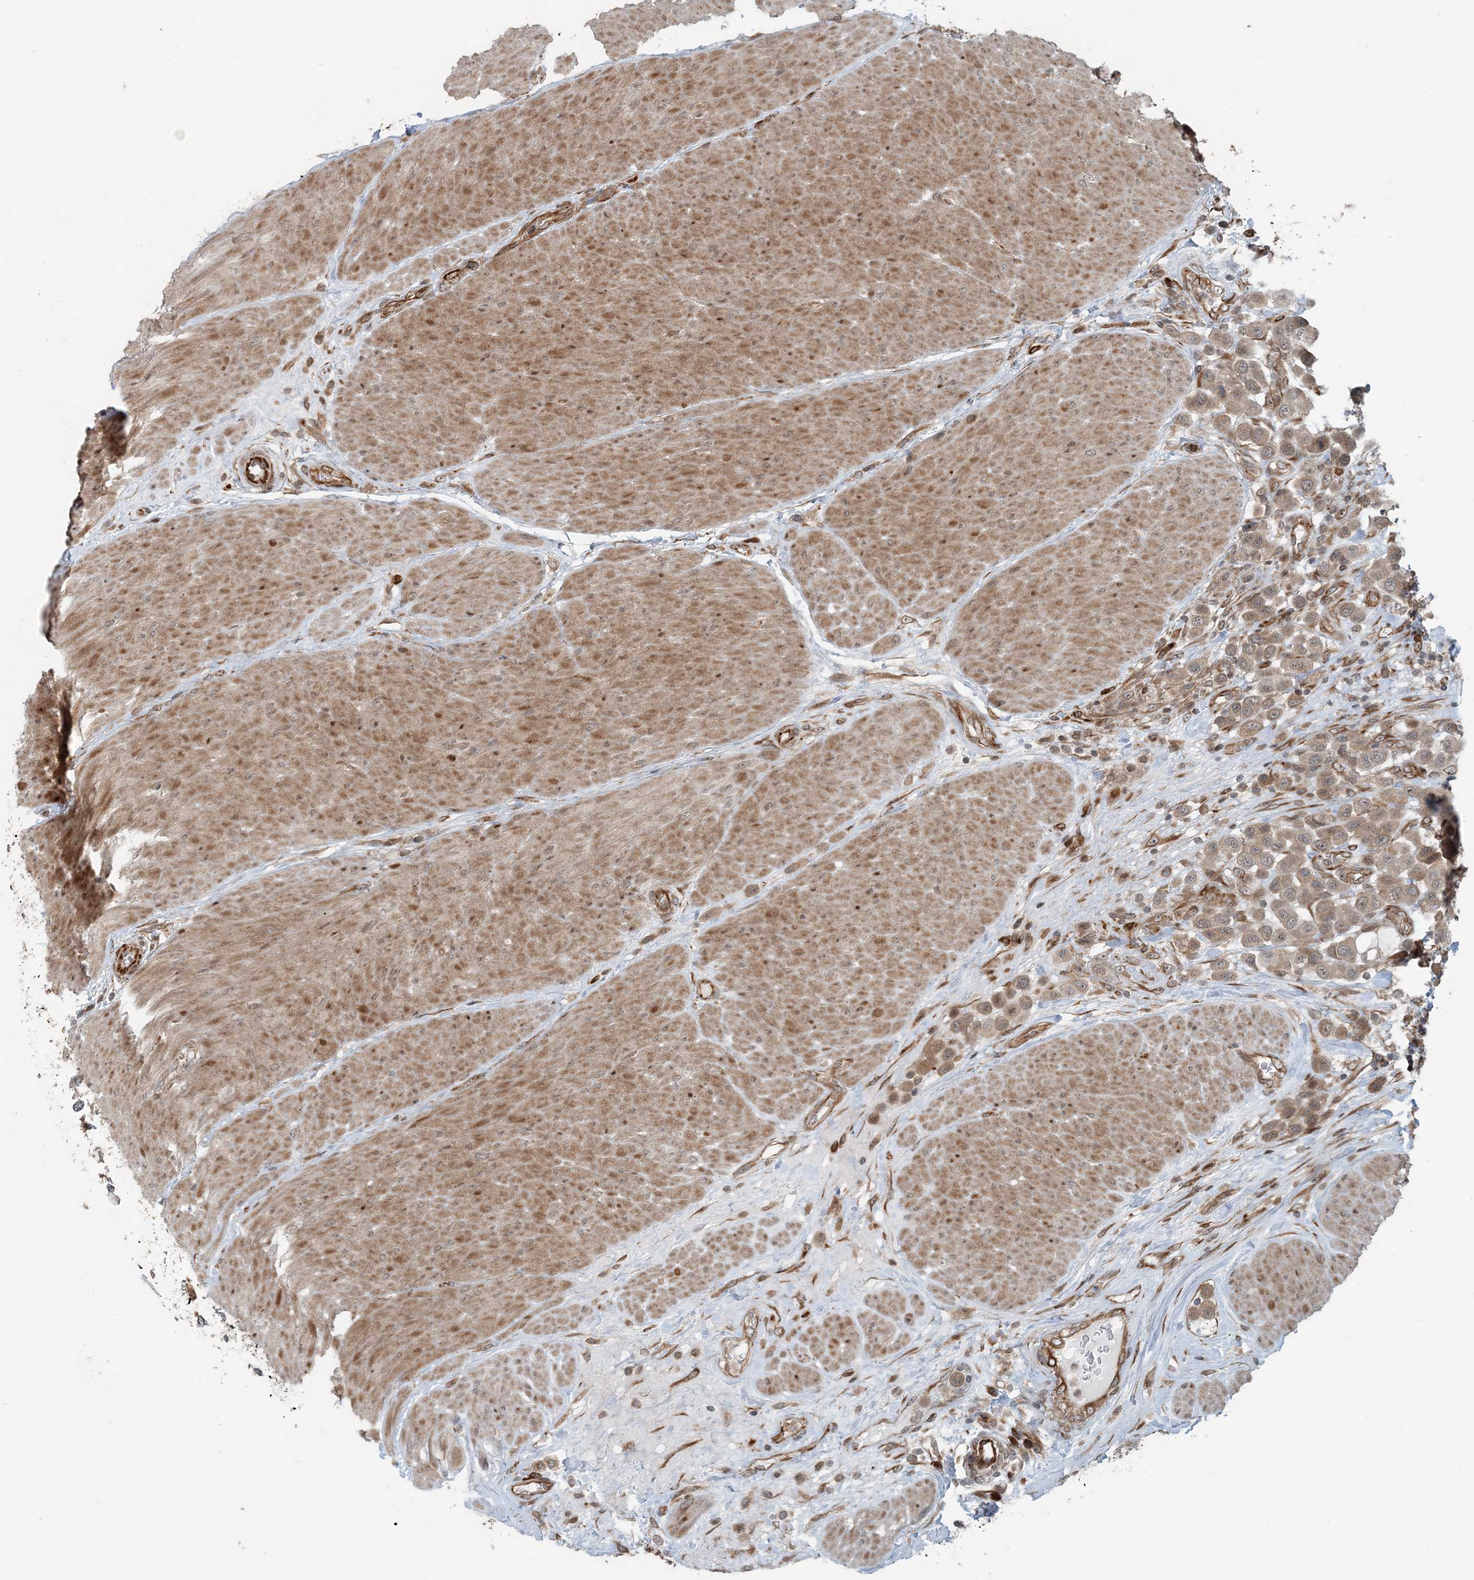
{"staining": {"intensity": "weak", "quantity": ">75%", "location": "cytoplasmic/membranous"}, "tissue": "urothelial cancer", "cell_type": "Tumor cells", "image_type": "cancer", "snomed": [{"axis": "morphology", "description": "Urothelial carcinoma, High grade"}, {"axis": "topography", "description": "Urinary bladder"}], "caption": "Weak cytoplasmic/membranous protein staining is appreciated in about >75% of tumor cells in urothelial carcinoma (high-grade). (Stains: DAB (3,3'-diaminobenzidine) in brown, nuclei in blue, Microscopy: brightfield microscopy at high magnification).", "gene": "EDEM2", "patient": {"sex": "male", "age": 50}}